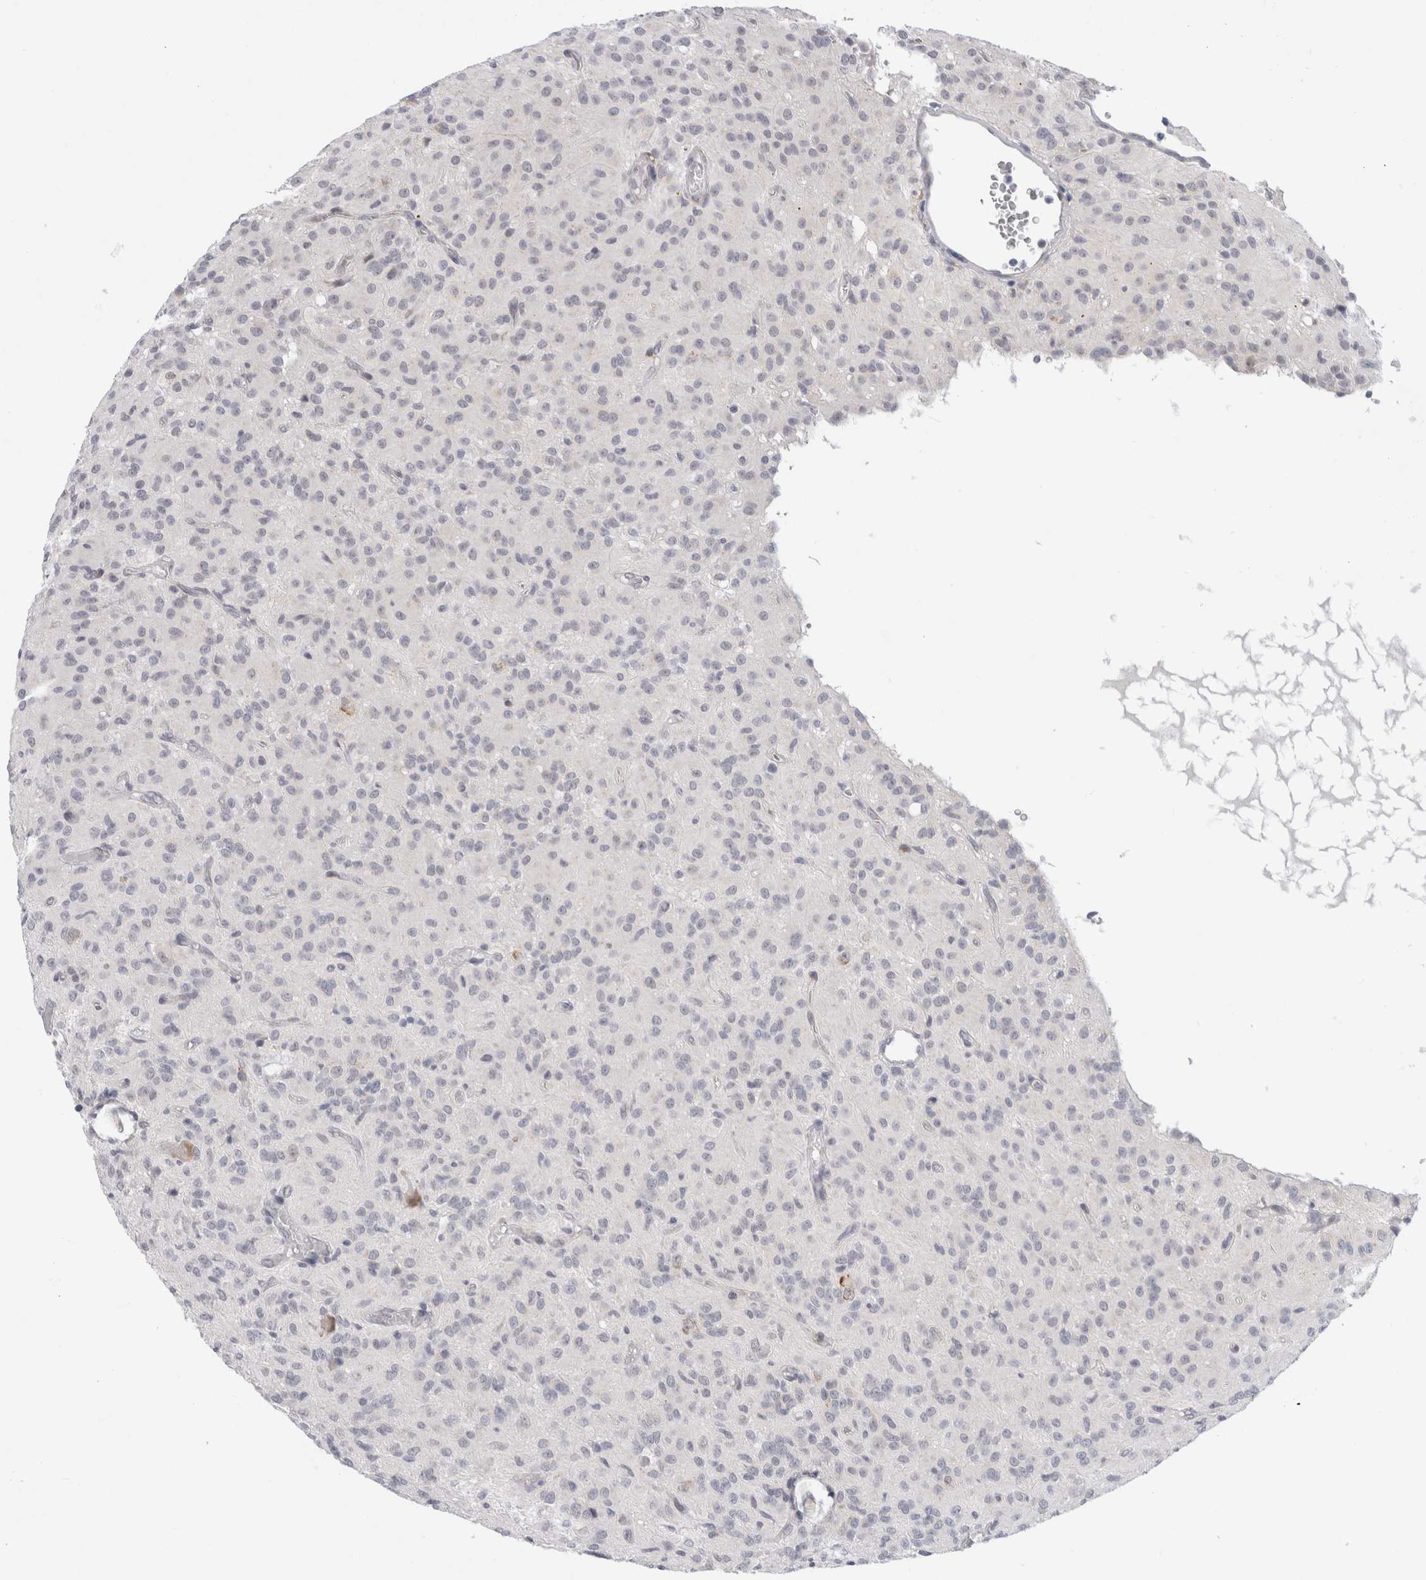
{"staining": {"intensity": "negative", "quantity": "none", "location": "none"}, "tissue": "glioma", "cell_type": "Tumor cells", "image_type": "cancer", "snomed": [{"axis": "morphology", "description": "Glioma, malignant, High grade"}, {"axis": "topography", "description": "Brain"}], "caption": "Immunohistochemistry (IHC) of glioma demonstrates no expression in tumor cells.", "gene": "TRMT1L", "patient": {"sex": "female", "age": 59}}